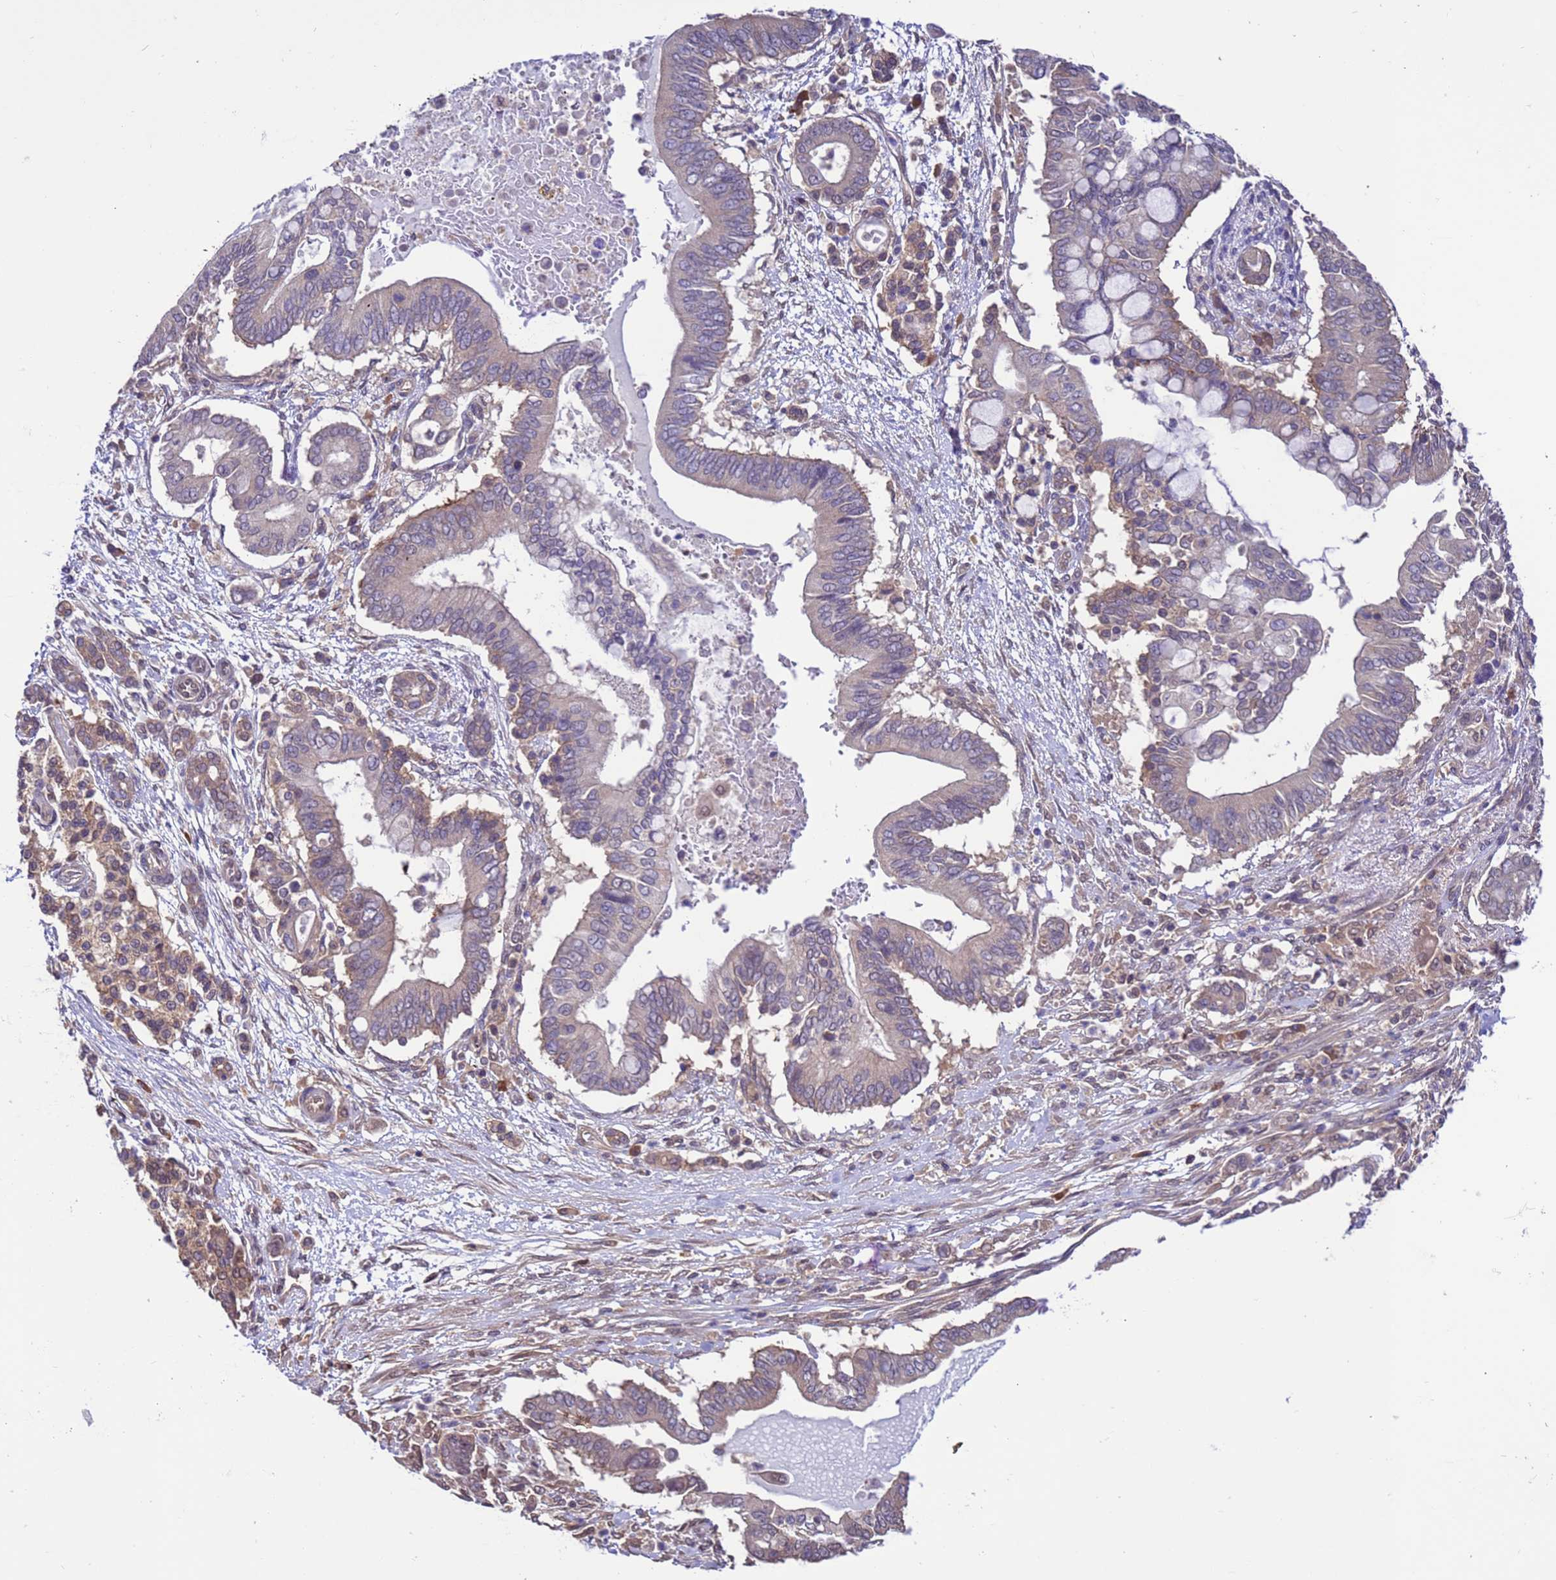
{"staining": {"intensity": "negative", "quantity": "none", "location": "none"}, "tissue": "pancreatic cancer", "cell_type": "Tumor cells", "image_type": "cancer", "snomed": [{"axis": "morphology", "description": "Adenocarcinoma, NOS"}, {"axis": "topography", "description": "Pancreas"}], "caption": "Immunohistochemistry of pancreatic cancer shows no staining in tumor cells.", "gene": "ZFP69B", "patient": {"sex": "male", "age": 68}}